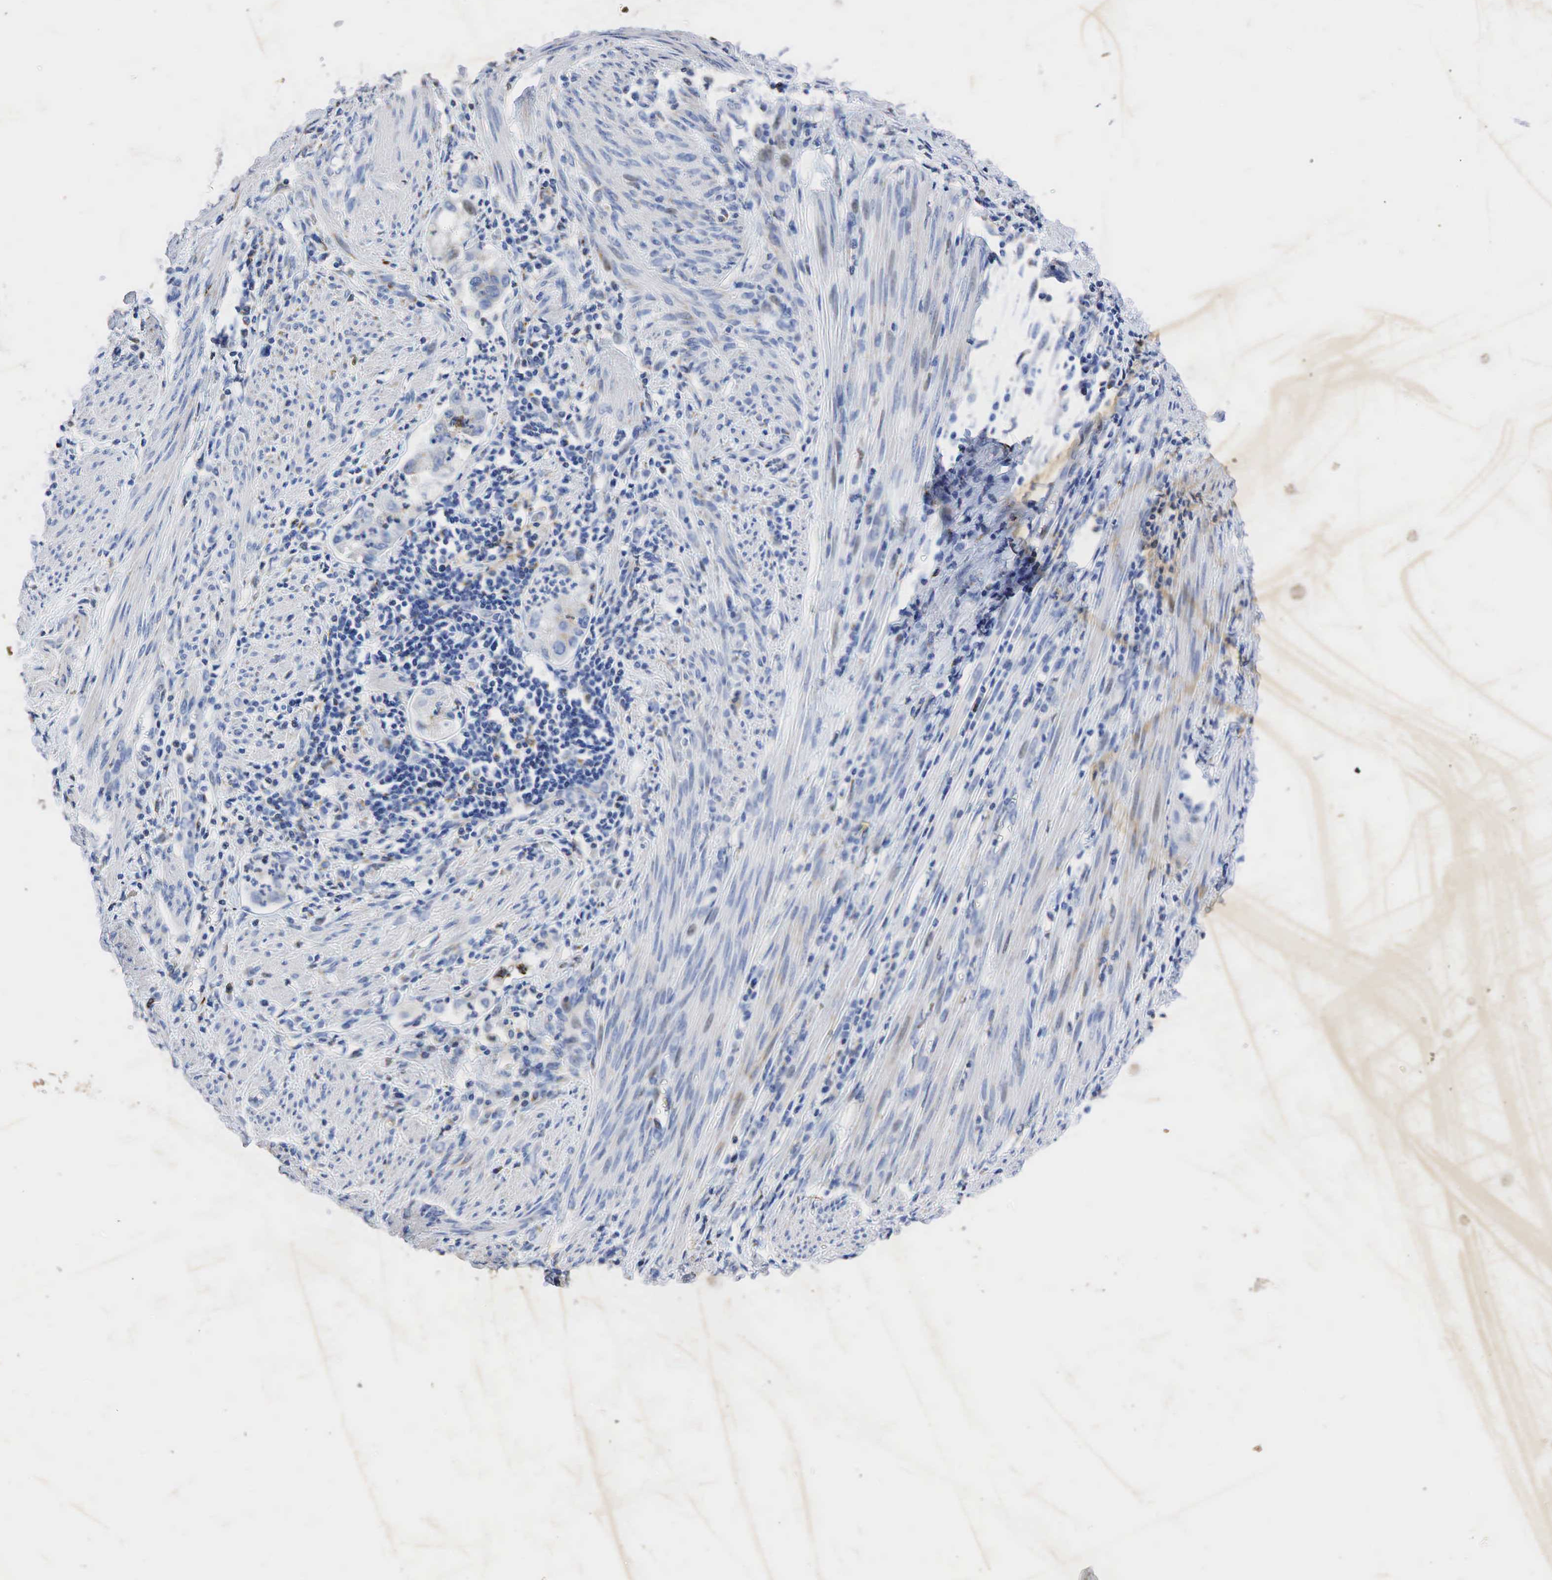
{"staining": {"intensity": "strong", "quantity": "<25%", "location": "cytoplasmic/membranous"}, "tissue": "endometrial cancer", "cell_type": "Tumor cells", "image_type": "cancer", "snomed": [{"axis": "morphology", "description": "Adenocarcinoma, NOS"}, {"axis": "topography", "description": "Endometrium"}], "caption": "About <25% of tumor cells in adenocarcinoma (endometrial) reveal strong cytoplasmic/membranous protein staining as visualized by brown immunohistochemical staining.", "gene": "SYP", "patient": {"sex": "female", "age": 75}}